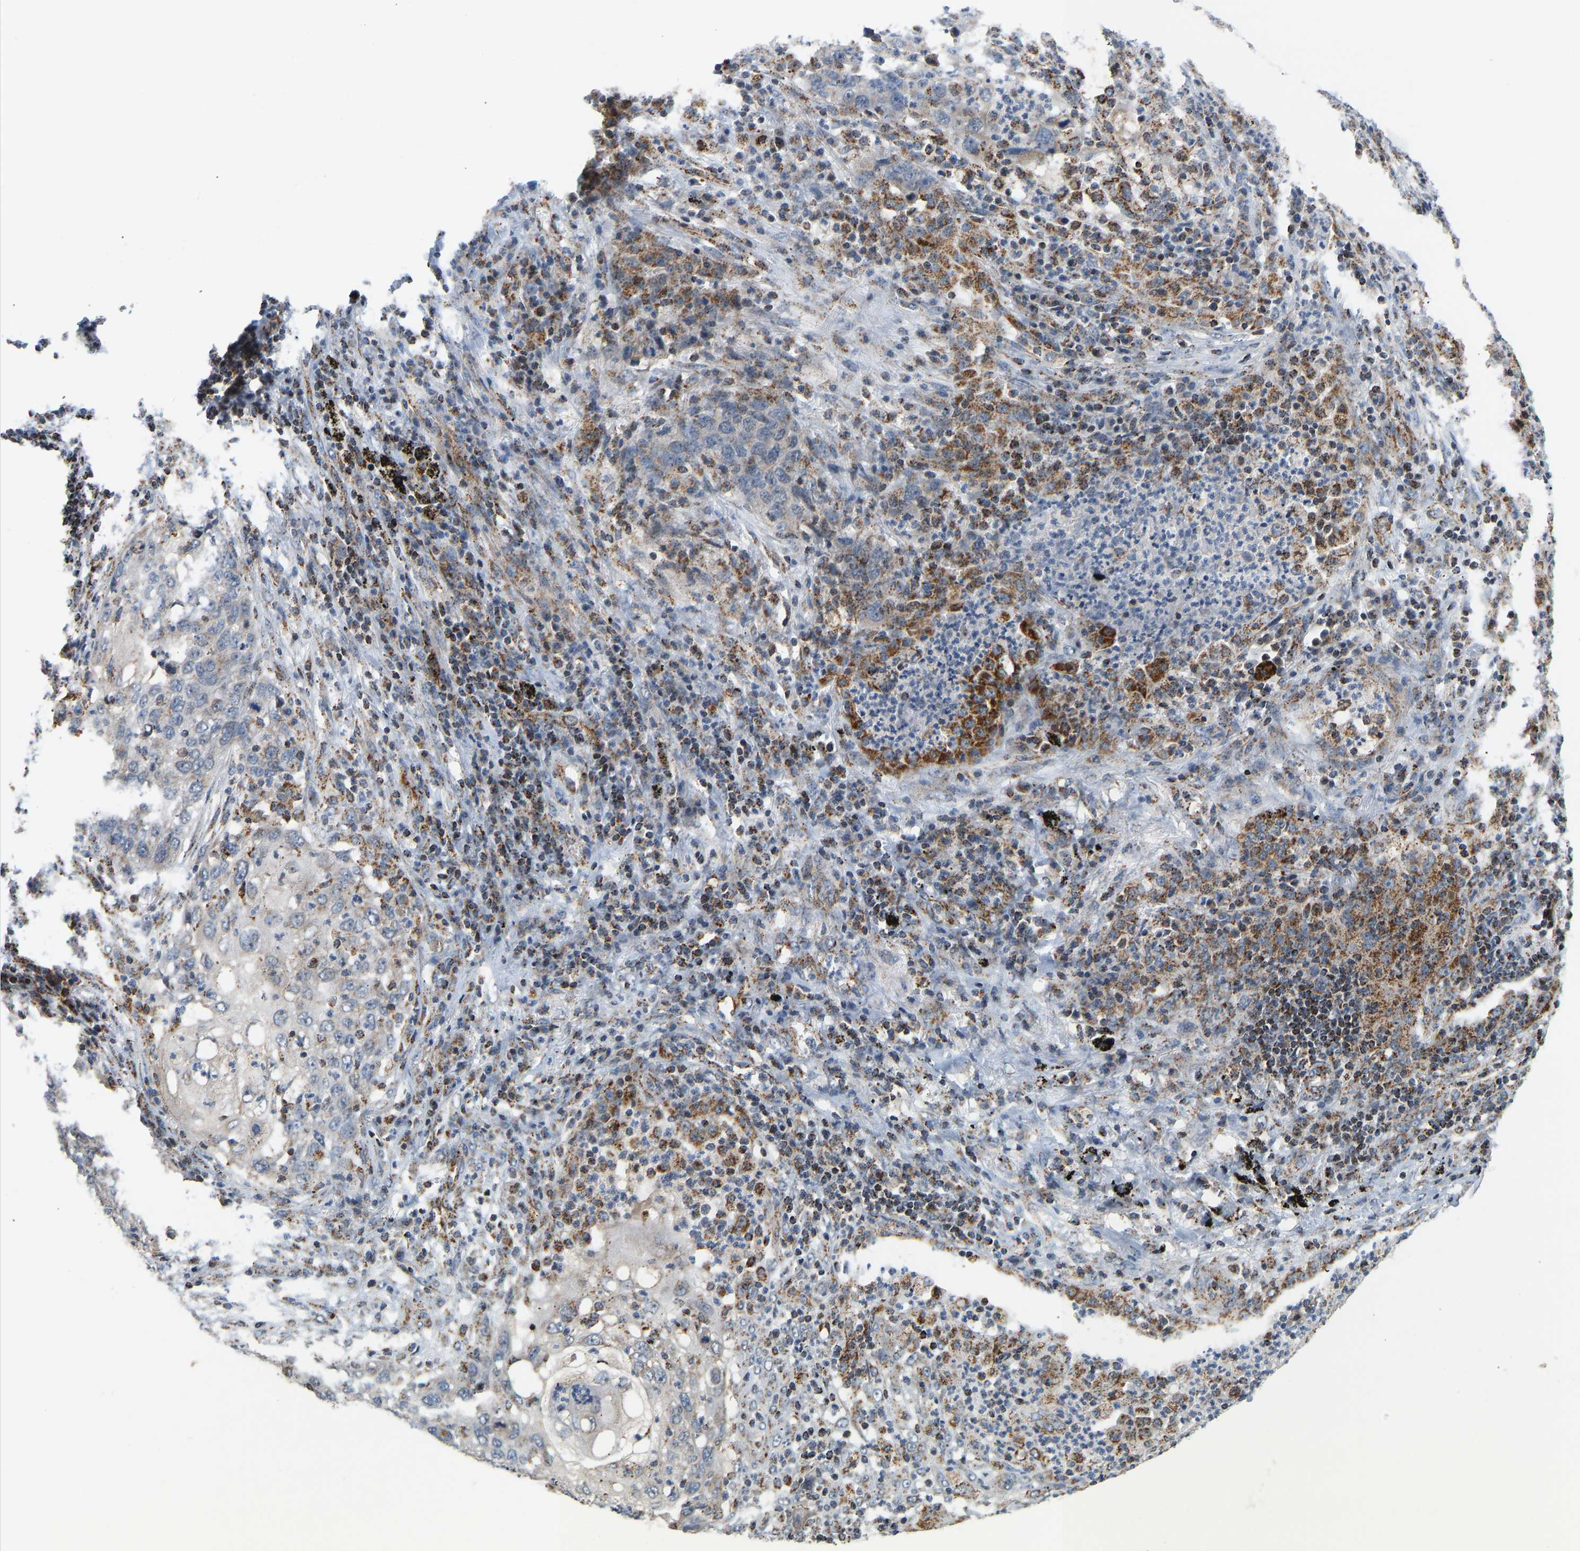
{"staining": {"intensity": "moderate", "quantity": "25%-75%", "location": "cytoplasmic/membranous"}, "tissue": "lung cancer", "cell_type": "Tumor cells", "image_type": "cancer", "snomed": [{"axis": "morphology", "description": "Squamous cell carcinoma, NOS"}, {"axis": "topography", "description": "Lung"}], "caption": "Lung cancer (squamous cell carcinoma) stained with a protein marker demonstrates moderate staining in tumor cells.", "gene": "GPSM2", "patient": {"sex": "female", "age": 63}}